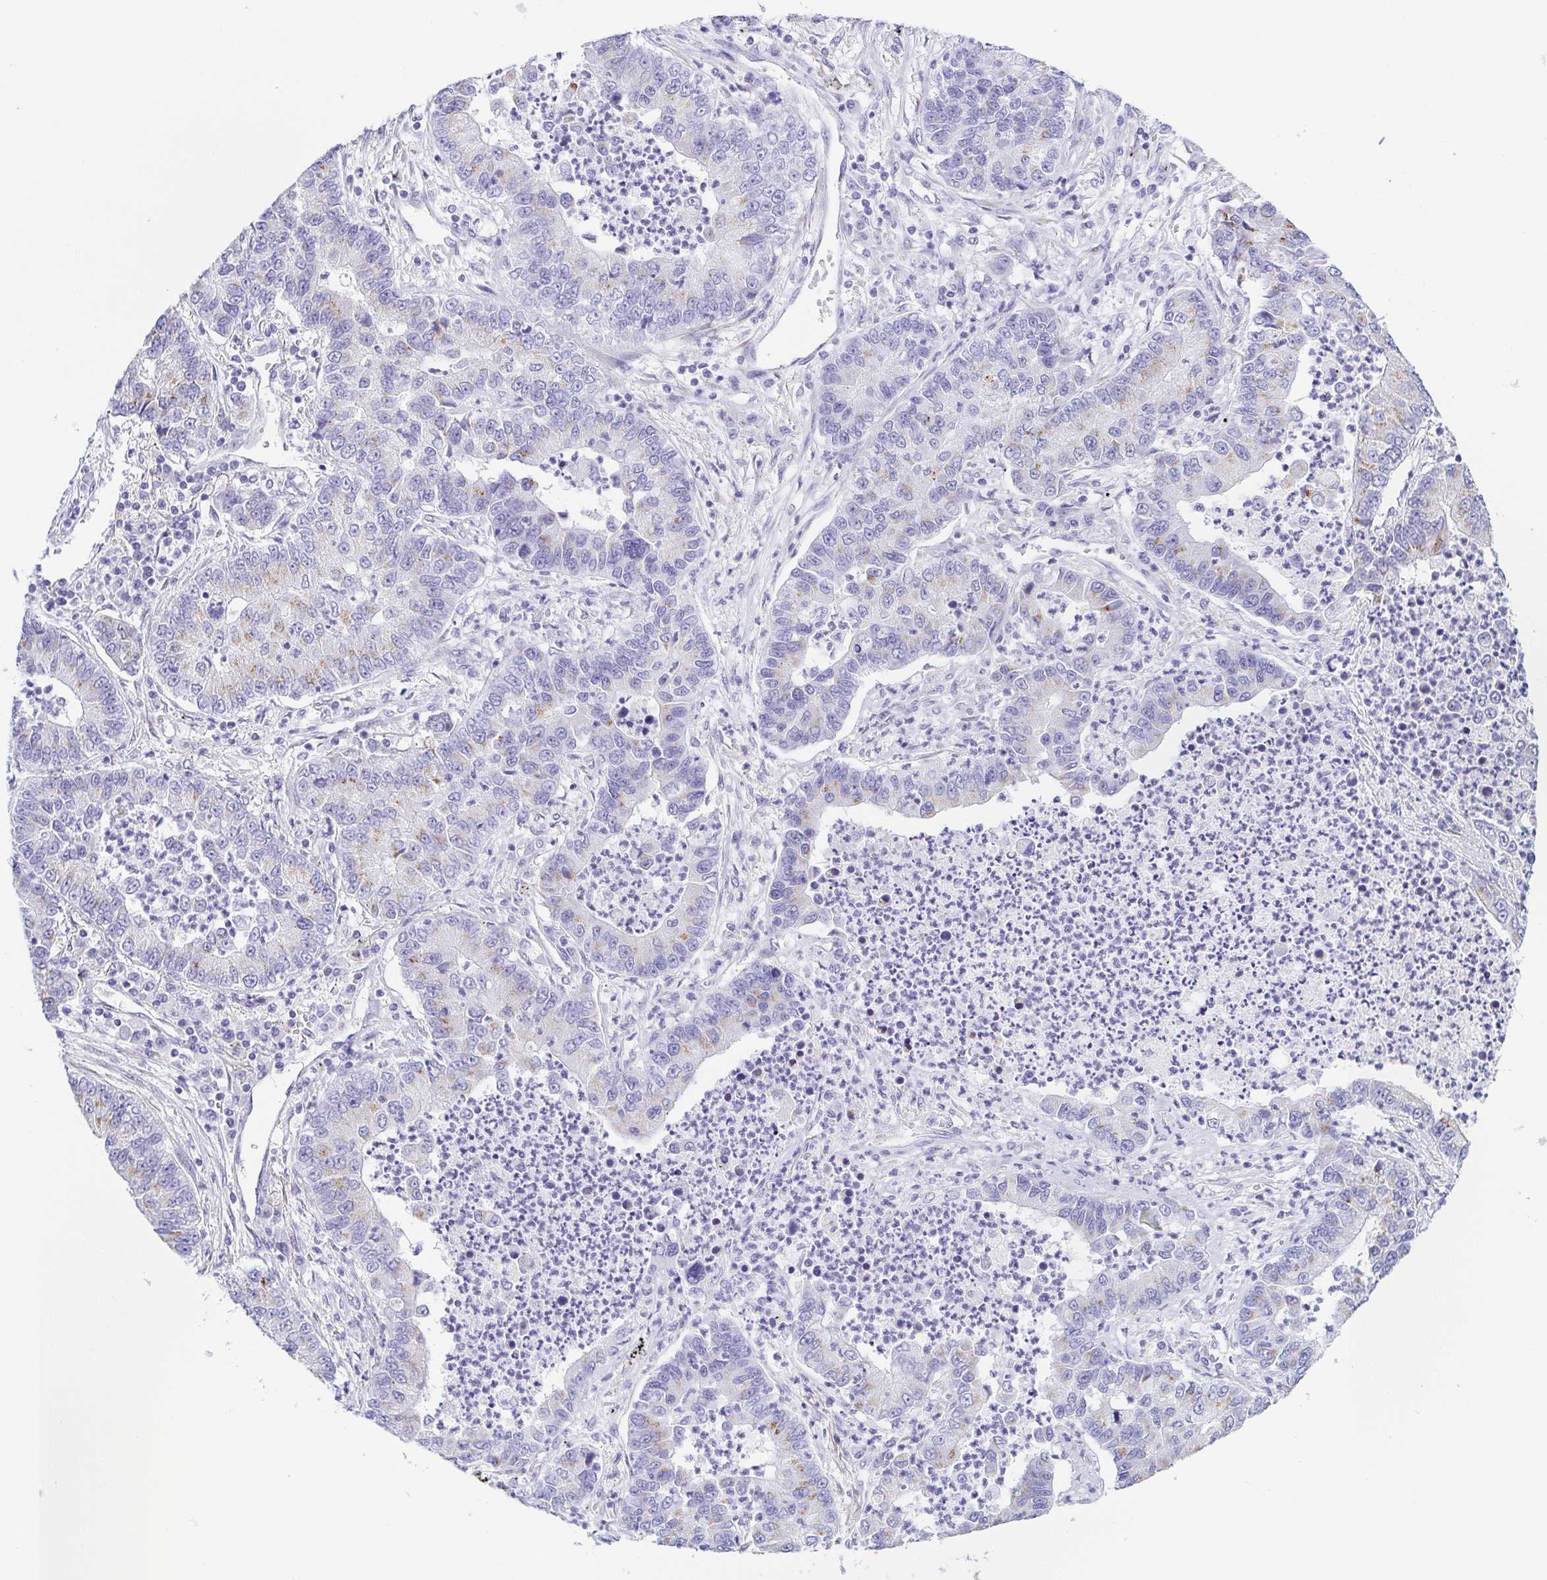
{"staining": {"intensity": "moderate", "quantity": "<25%", "location": "cytoplasmic/membranous"}, "tissue": "lung cancer", "cell_type": "Tumor cells", "image_type": "cancer", "snomed": [{"axis": "morphology", "description": "Adenocarcinoma, NOS"}, {"axis": "topography", "description": "Lung"}], "caption": "High-power microscopy captured an immunohistochemistry (IHC) histopathology image of lung adenocarcinoma, revealing moderate cytoplasmic/membranous expression in approximately <25% of tumor cells.", "gene": "LDLRAD1", "patient": {"sex": "female", "age": 57}}